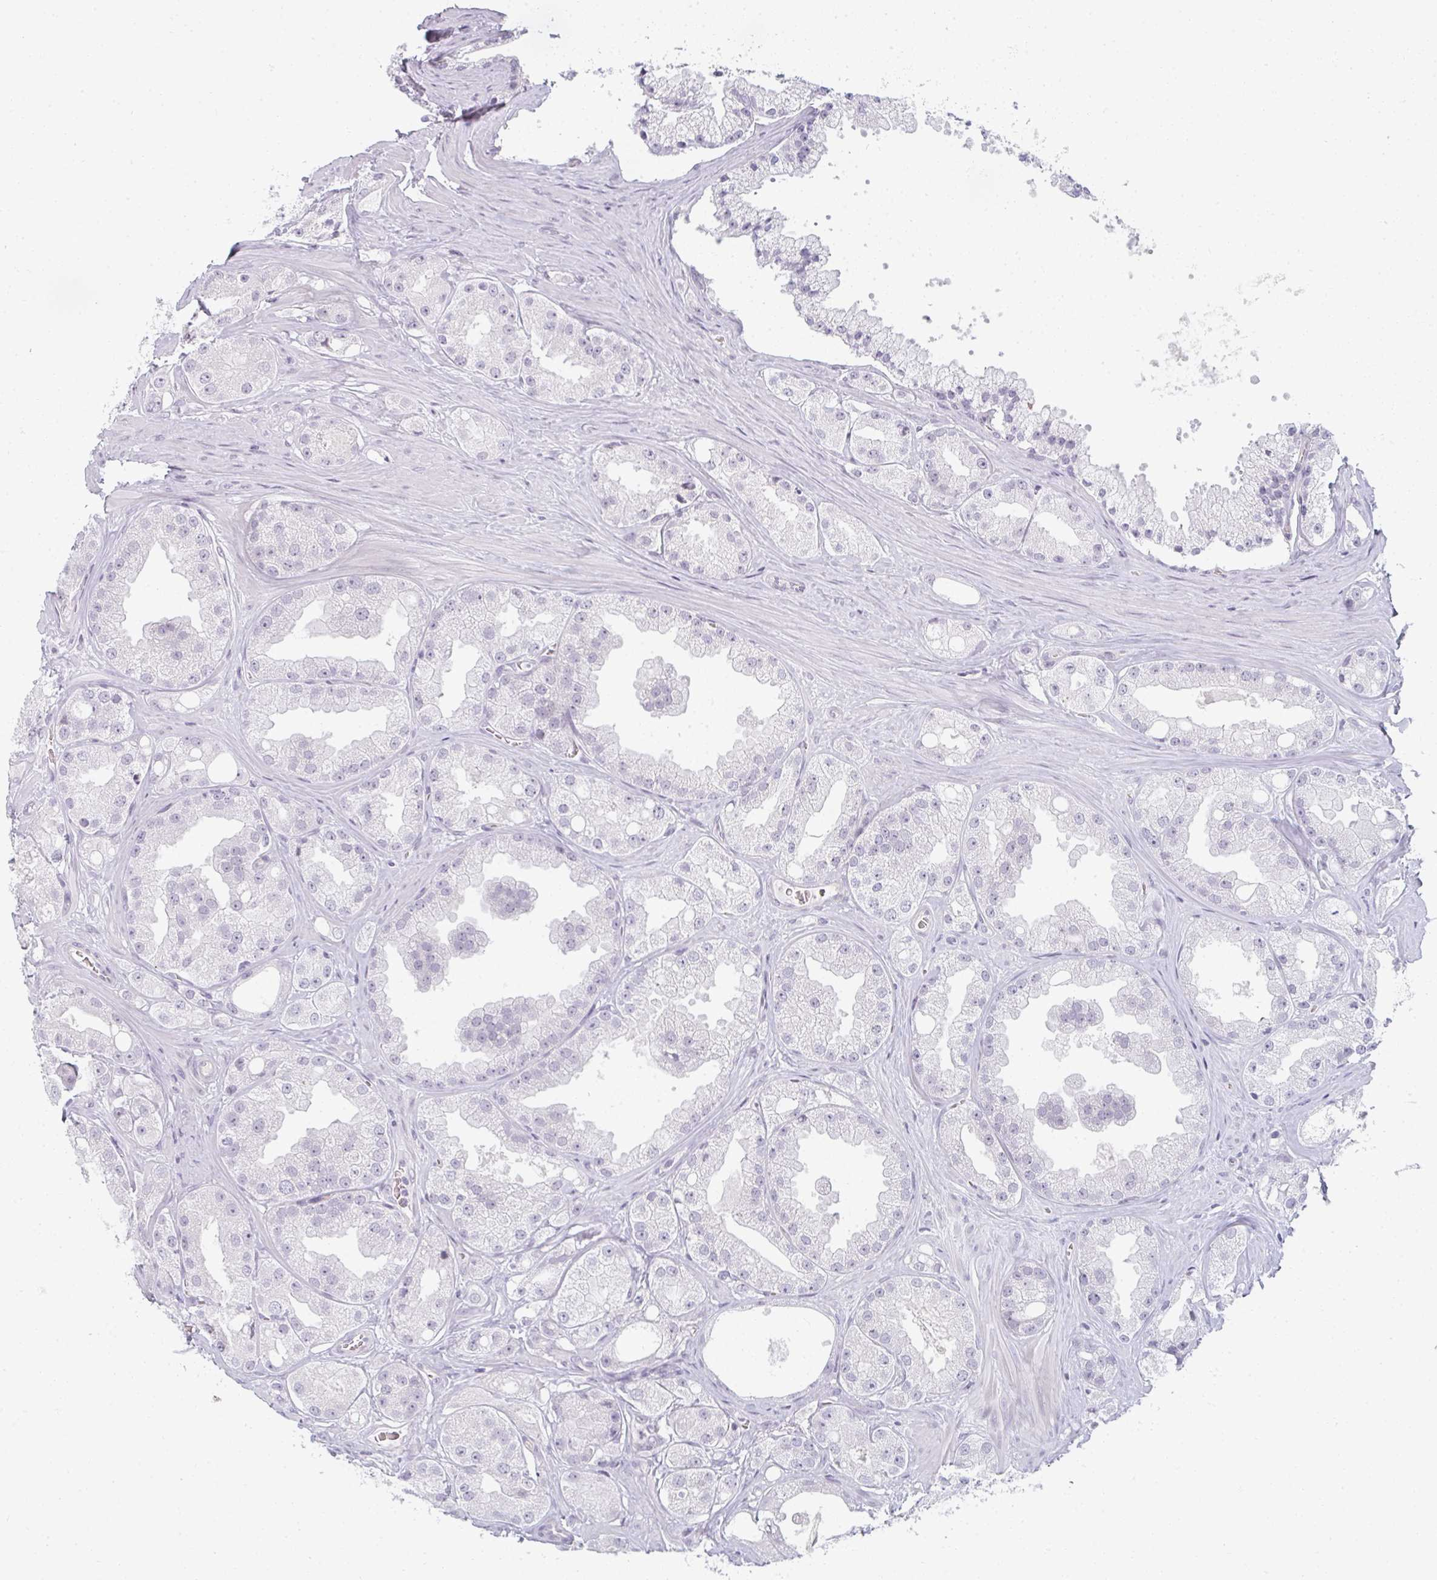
{"staining": {"intensity": "negative", "quantity": "none", "location": "none"}, "tissue": "prostate cancer", "cell_type": "Tumor cells", "image_type": "cancer", "snomed": [{"axis": "morphology", "description": "Adenocarcinoma, High grade"}, {"axis": "topography", "description": "Prostate"}], "caption": "The photomicrograph displays no significant staining in tumor cells of prostate cancer.", "gene": "RBBP6", "patient": {"sex": "male", "age": 66}}